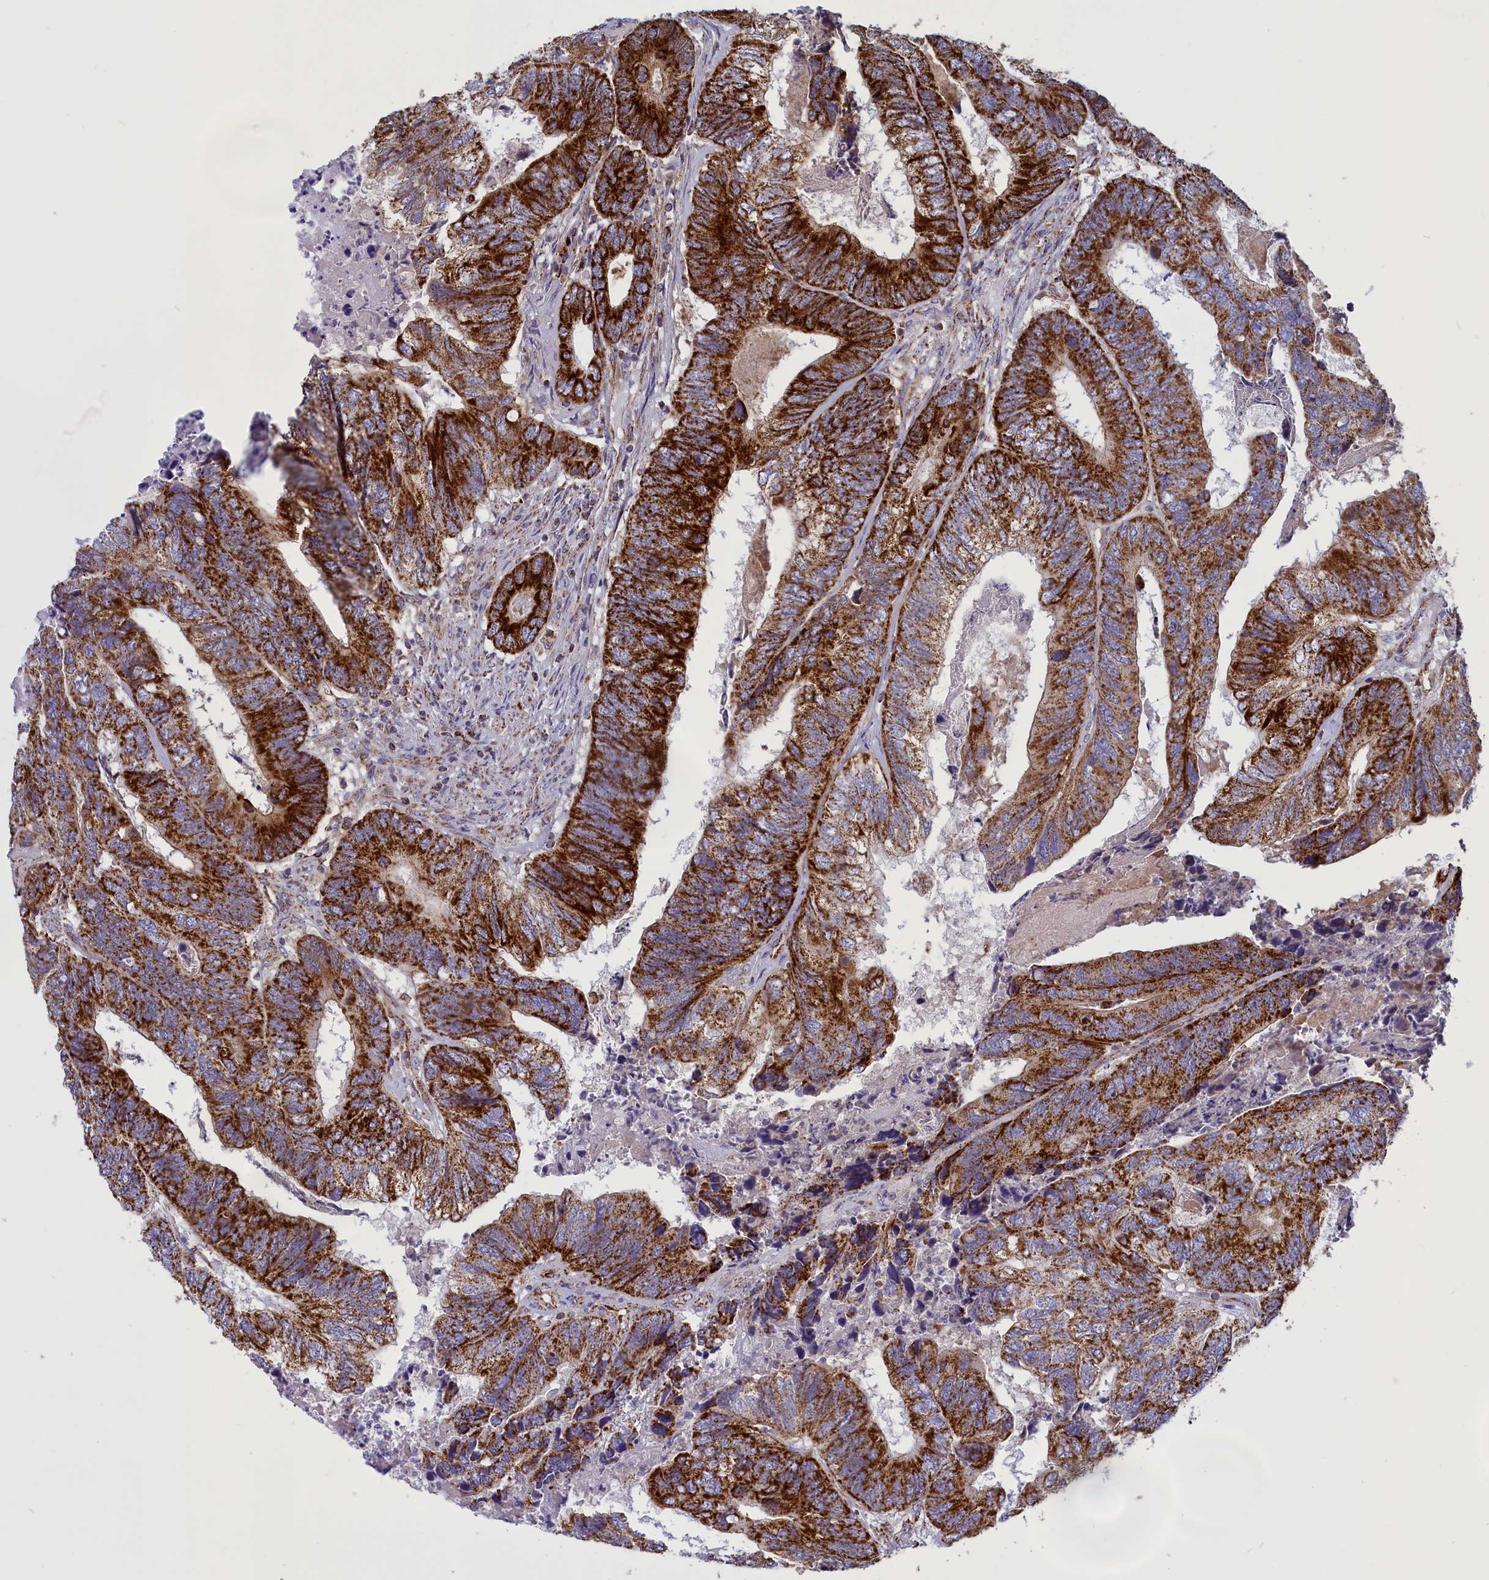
{"staining": {"intensity": "strong", "quantity": ">75%", "location": "cytoplasmic/membranous"}, "tissue": "colorectal cancer", "cell_type": "Tumor cells", "image_type": "cancer", "snomed": [{"axis": "morphology", "description": "Adenocarcinoma, NOS"}, {"axis": "topography", "description": "Colon"}], "caption": "Colorectal cancer (adenocarcinoma) stained for a protein (brown) demonstrates strong cytoplasmic/membranous positive positivity in about >75% of tumor cells.", "gene": "ISOC2", "patient": {"sex": "female", "age": 67}}